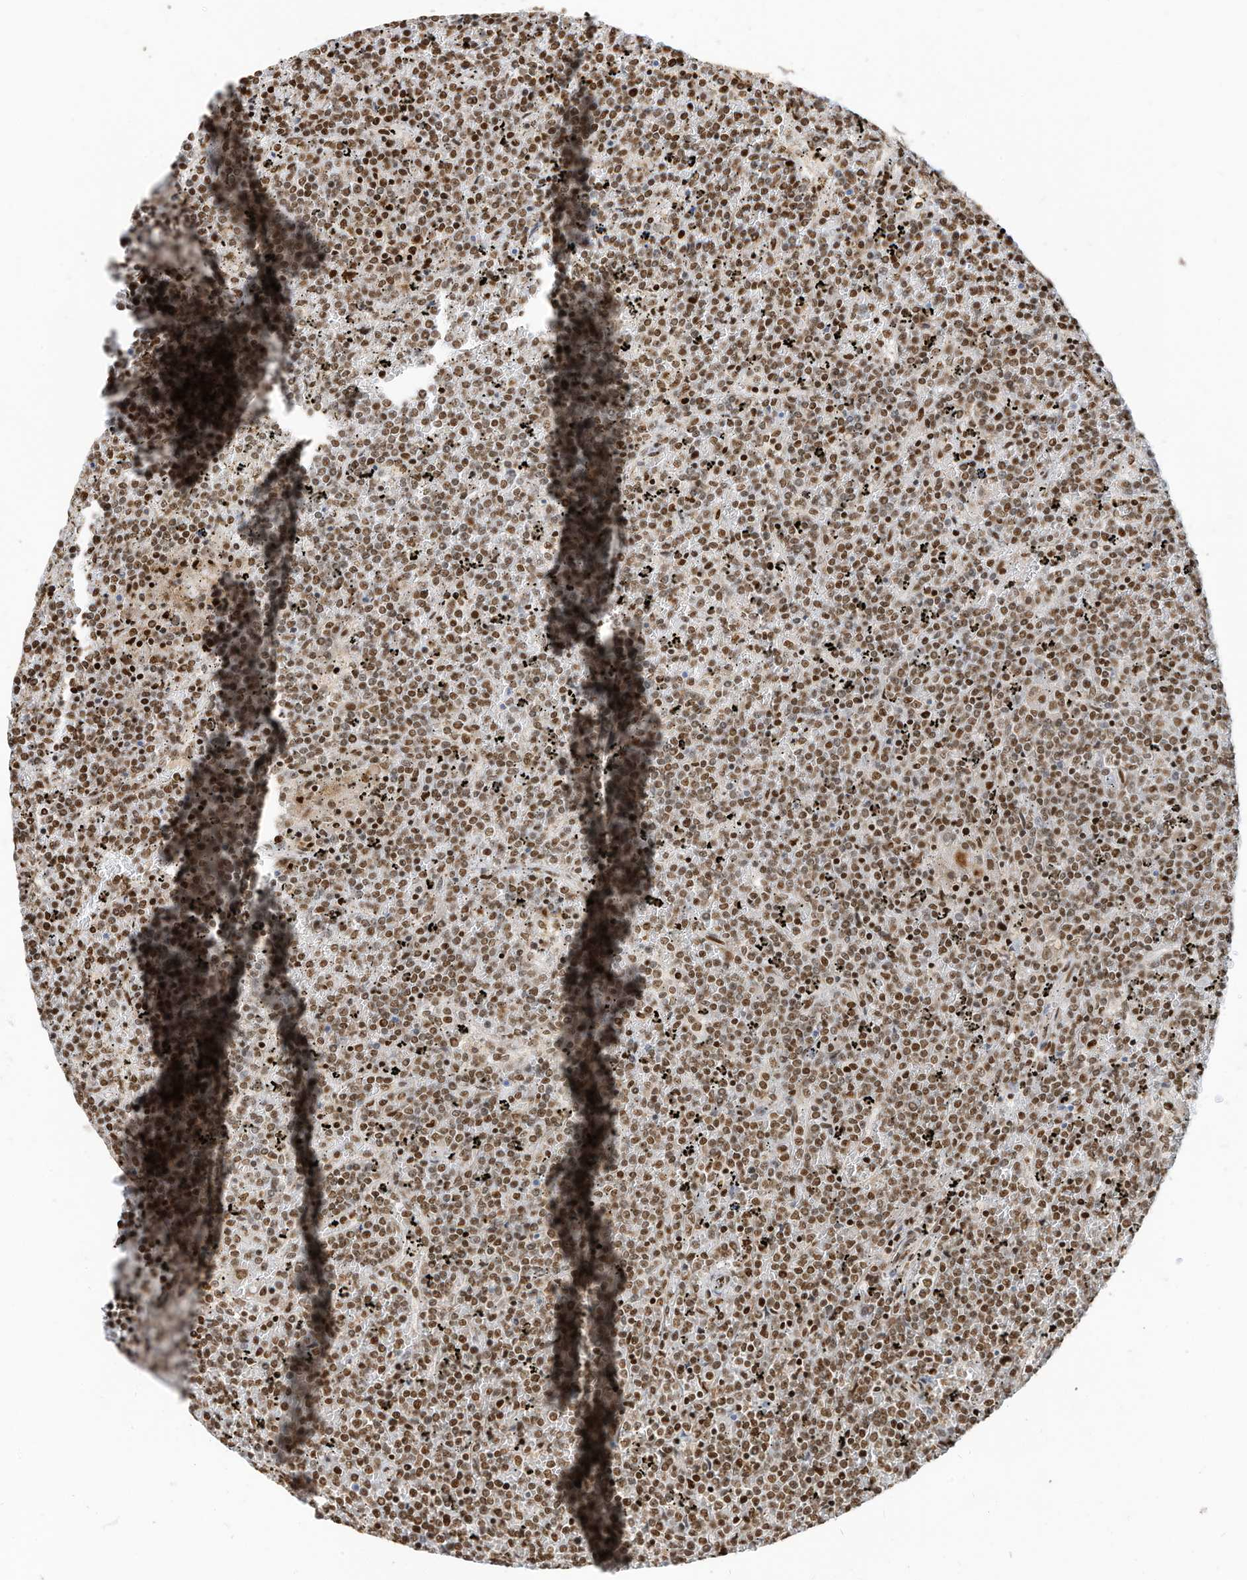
{"staining": {"intensity": "moderate", "quantity": ">75%", "location": "nuclear"}, "tissue": "lymphoma", "cell_type": "Tumor cells", "image_type": "cancer", "snomed": [{"axis": "morphology", "description": "Malignant lymphoma, non-Hodgkin's type, Low grade"}, {"axis": "topography", "description": "Spleen"}], "caption": "Tumor cells display medium levels of moderate nuclear staining in about >75% of cells in human low-grade malignant lymphoma, non-Hodgkin's type.", "gene": "SAMD15", "patient": {"sex": "female", "age": 19}}